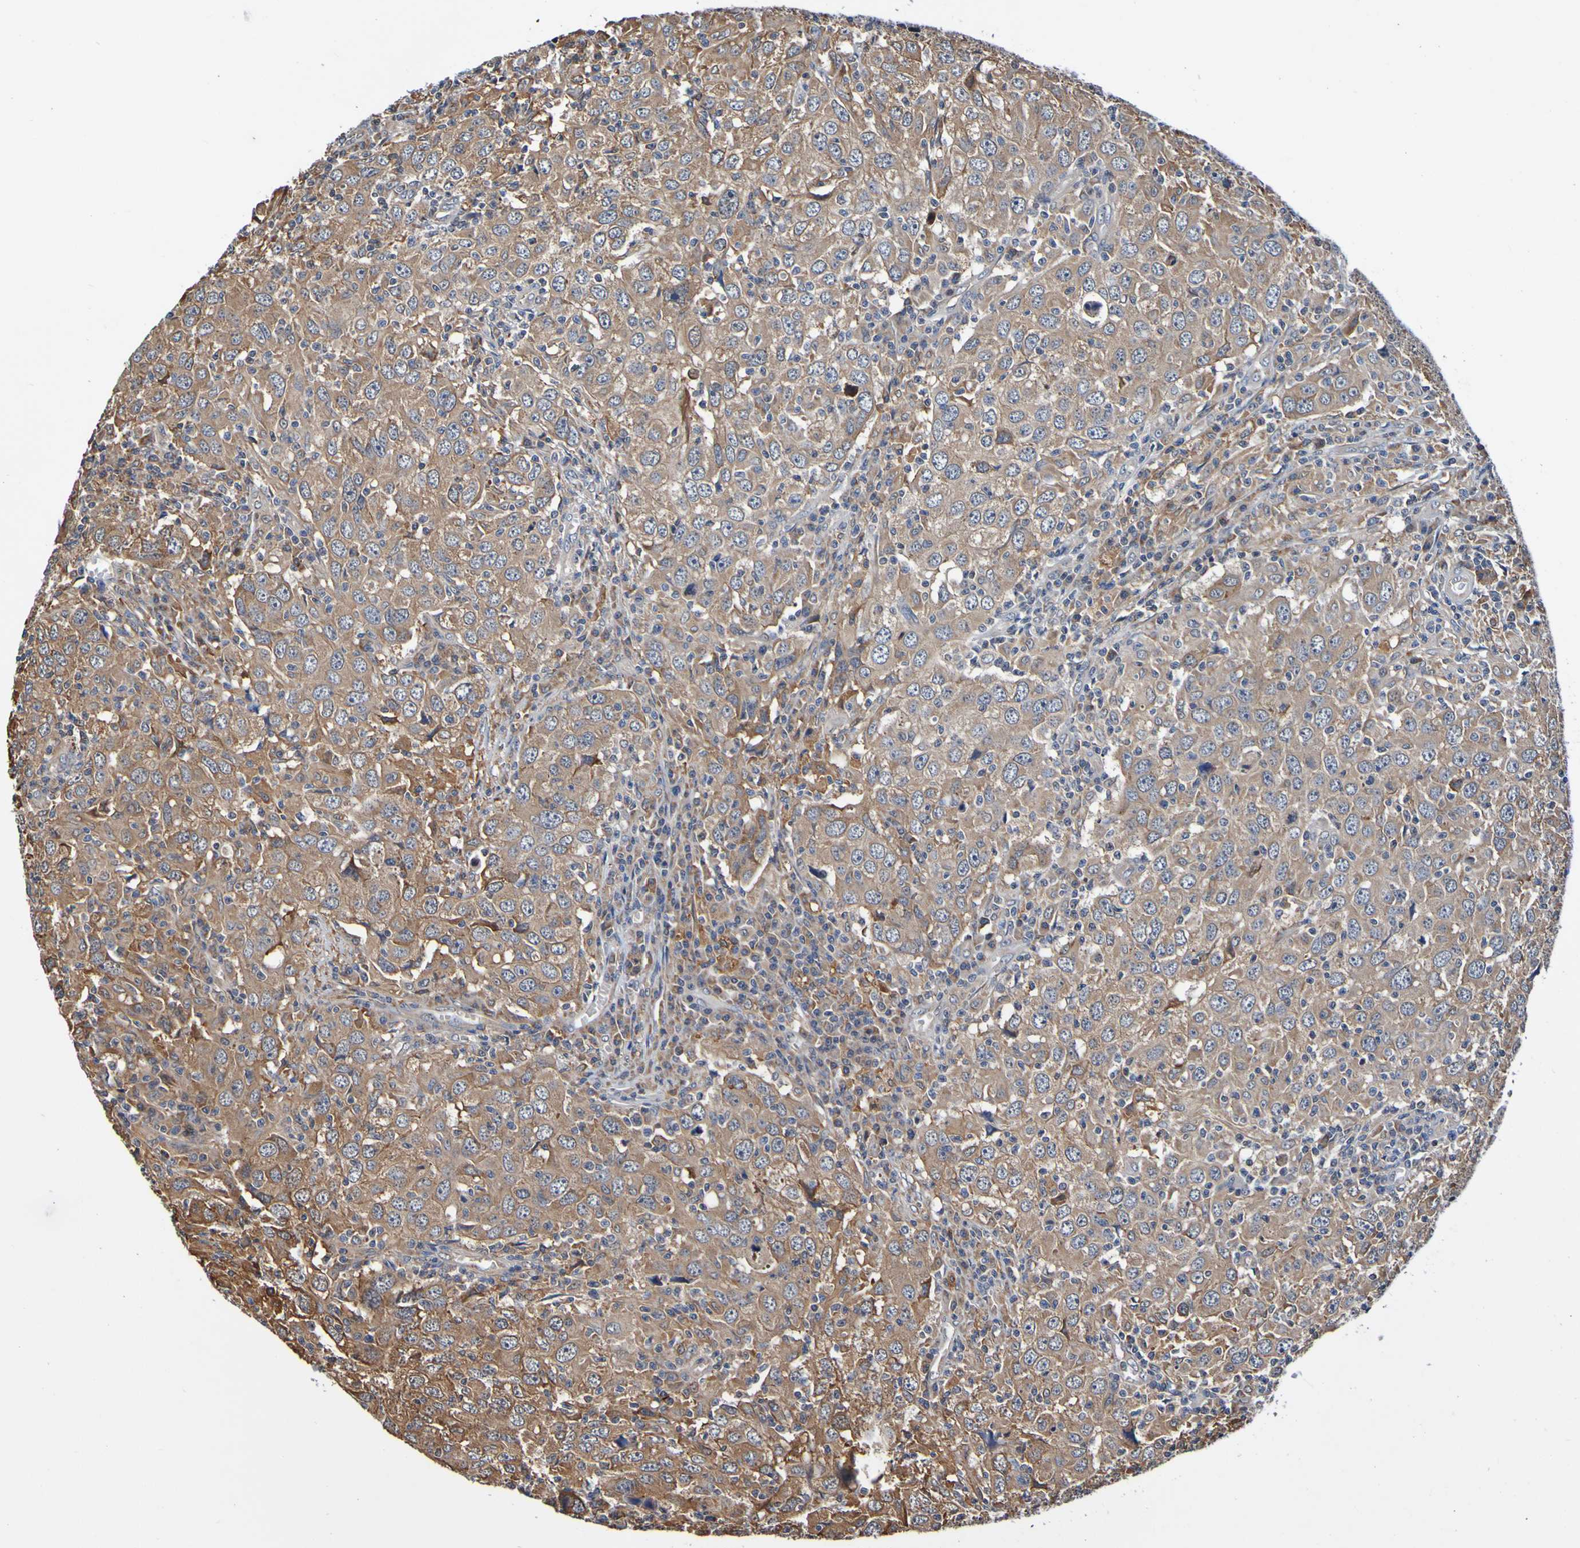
{"staining": {"intensity": "moderate", "quantity": ">75%", "location": "cytoplasmic/membranous"}, "tissue": "head and neck cancer", "cell_type": "Tumor cells", "image_type": "cancer", "snomed": [{"axis": "morphology", "description": "Adenocarcinoma, NOS"}, {"axis": "topography", "description": "Salivary gland"}, {"axis": "topography", "description": "Head-Neck"}], "caption": "Immunohistochemistry histopathology image of human head and neck cancer (adenocarcinoma) stained for a protein (brown), which reveals medium levels of moderate cytoplasmic/membranous expression in about >75% of tumor cells.", "gene": "AXIN1", "patient": {"sex": "female", "age": 65}}